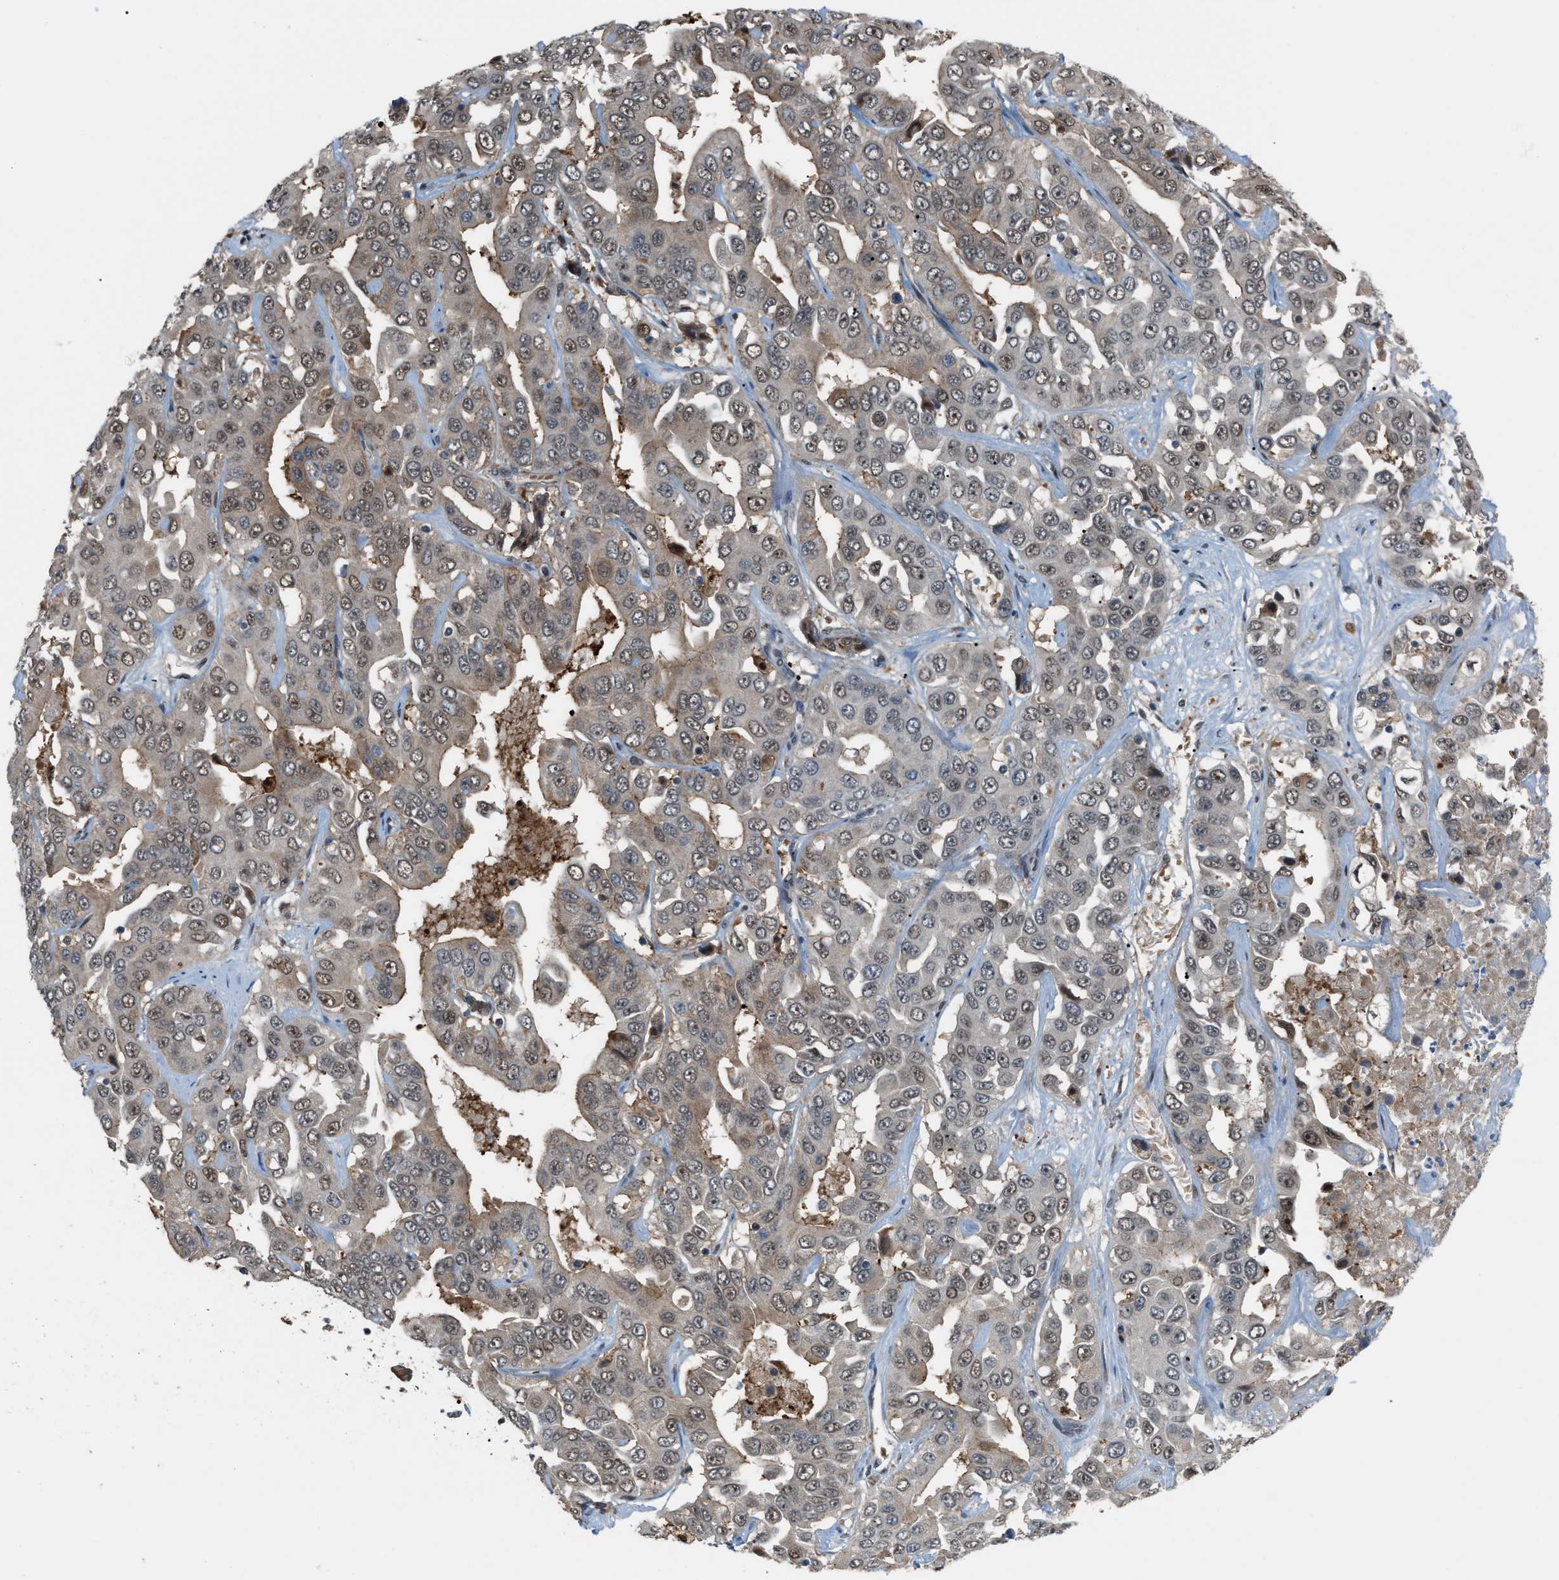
{"staining": {"intensity": "weak", "quantity": ">75%", "location": "cytoplasmic/membranous,nuclear"}, "tissue": "liver cancer", "cell_type": "Tumor cells", "image_type": "cancer", "snomed": [{"axis": "morphology", "description": "Cholangiocarcinoma"}, {"axis": "topography", "description": "Liver"}], "caption": "Immunohistochemistry (IHC) (DAB (3,3'-diaminobenzidine)) staining of liver cancer (cholangiocarcinoma) exhibits weak cytoplasmic/membranous and nuclear protein positivity in approximately >75% of tumor cells.", "gene": "RFFL", "patient": {"sex": "female", "age": 52}}